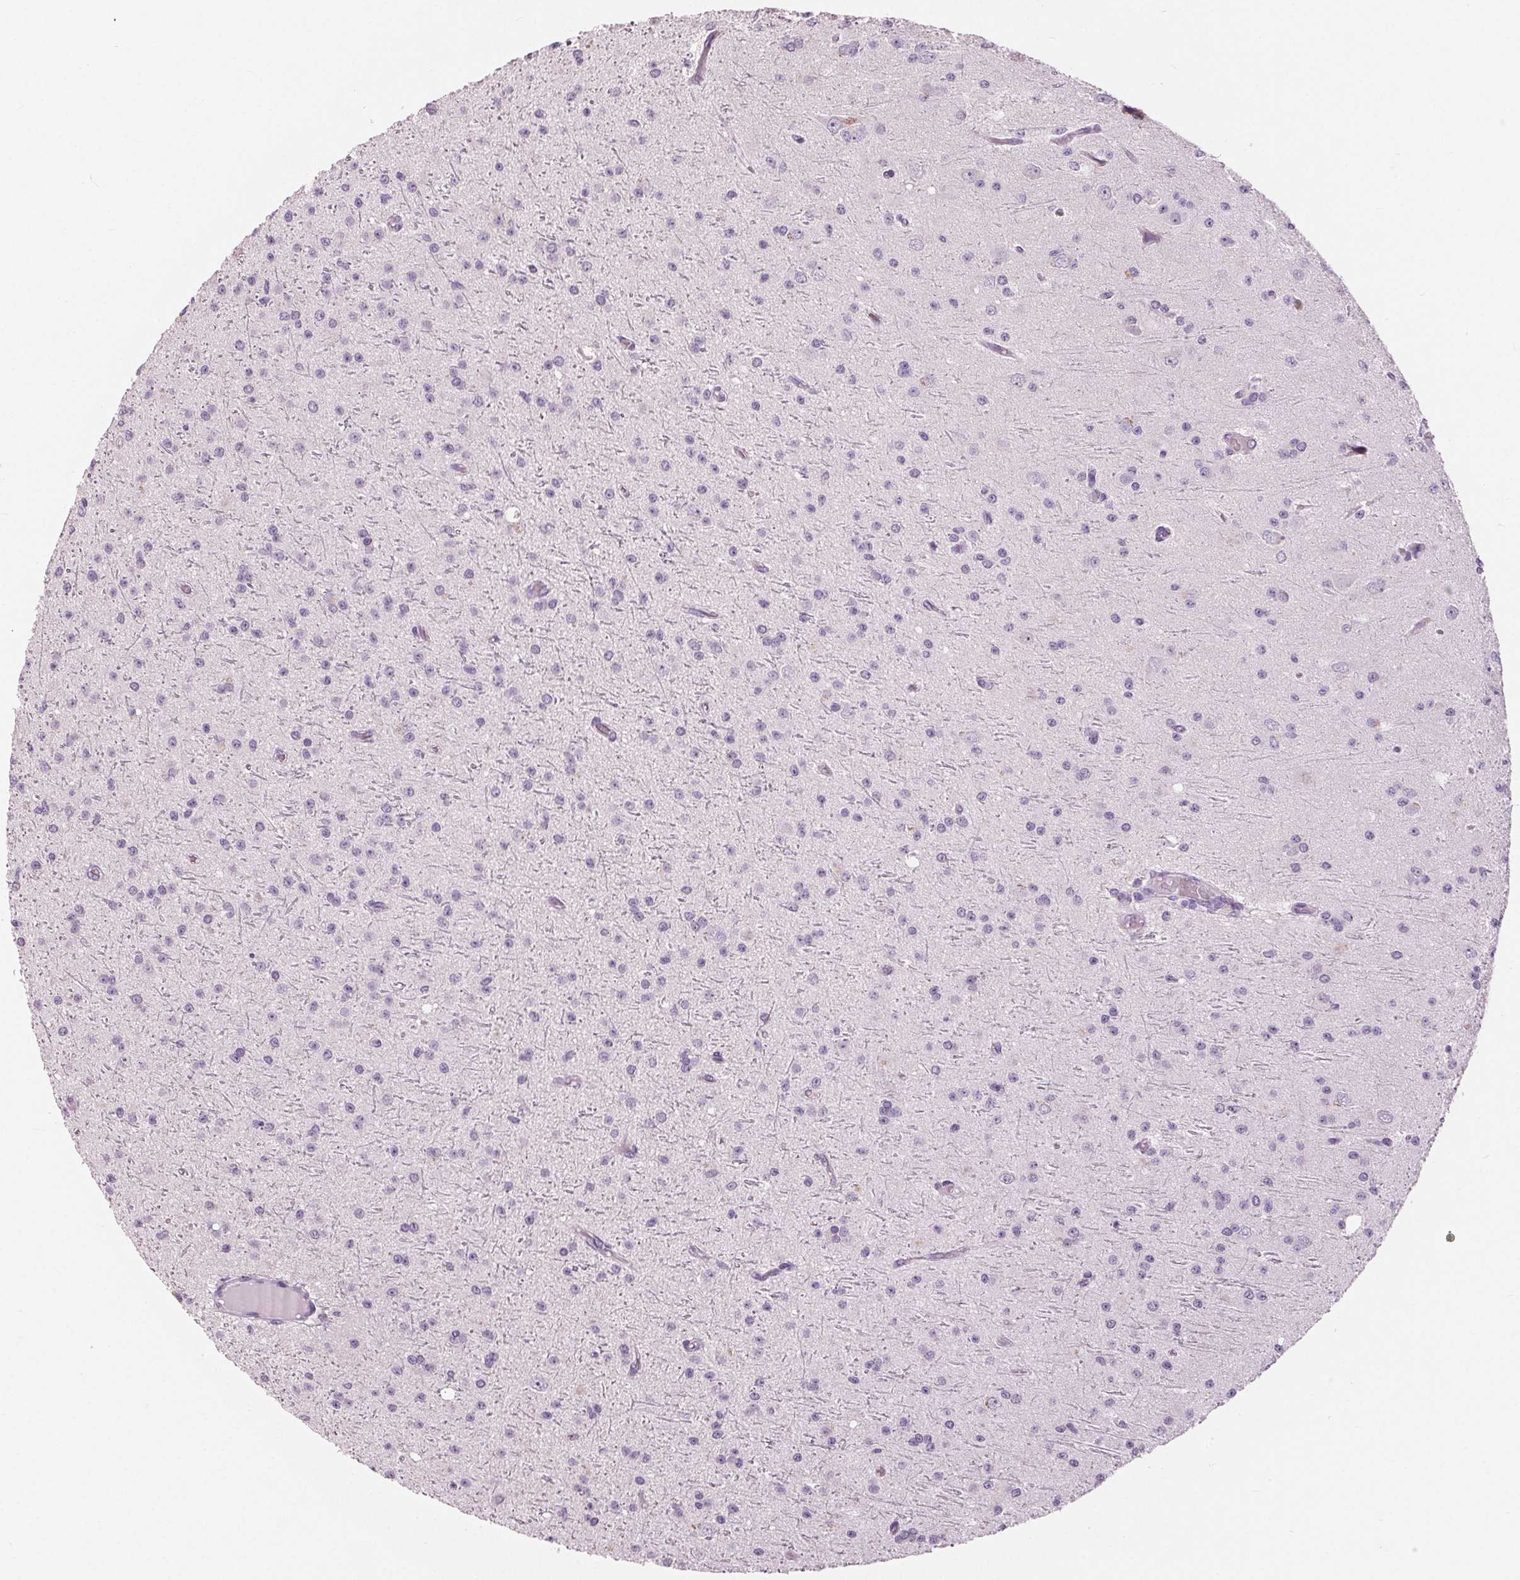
{"staining": {"intensity": "negative", "quantity": "none", "location": "none"}, "tissue": "glioma", "cell_type": "Tumor cells", "image_type": "cancer", "snomed": [{"axis": "morphology", "description": "Glioma, malignant, Low grade"}, {"axis": "topography", "description": "Brain"}], "caption": "This is an IHC photomicrograph of glioma. There is no expression in tumor cells.", "gene": "MISP", "patient": {"sex": "male", "age": 27}}